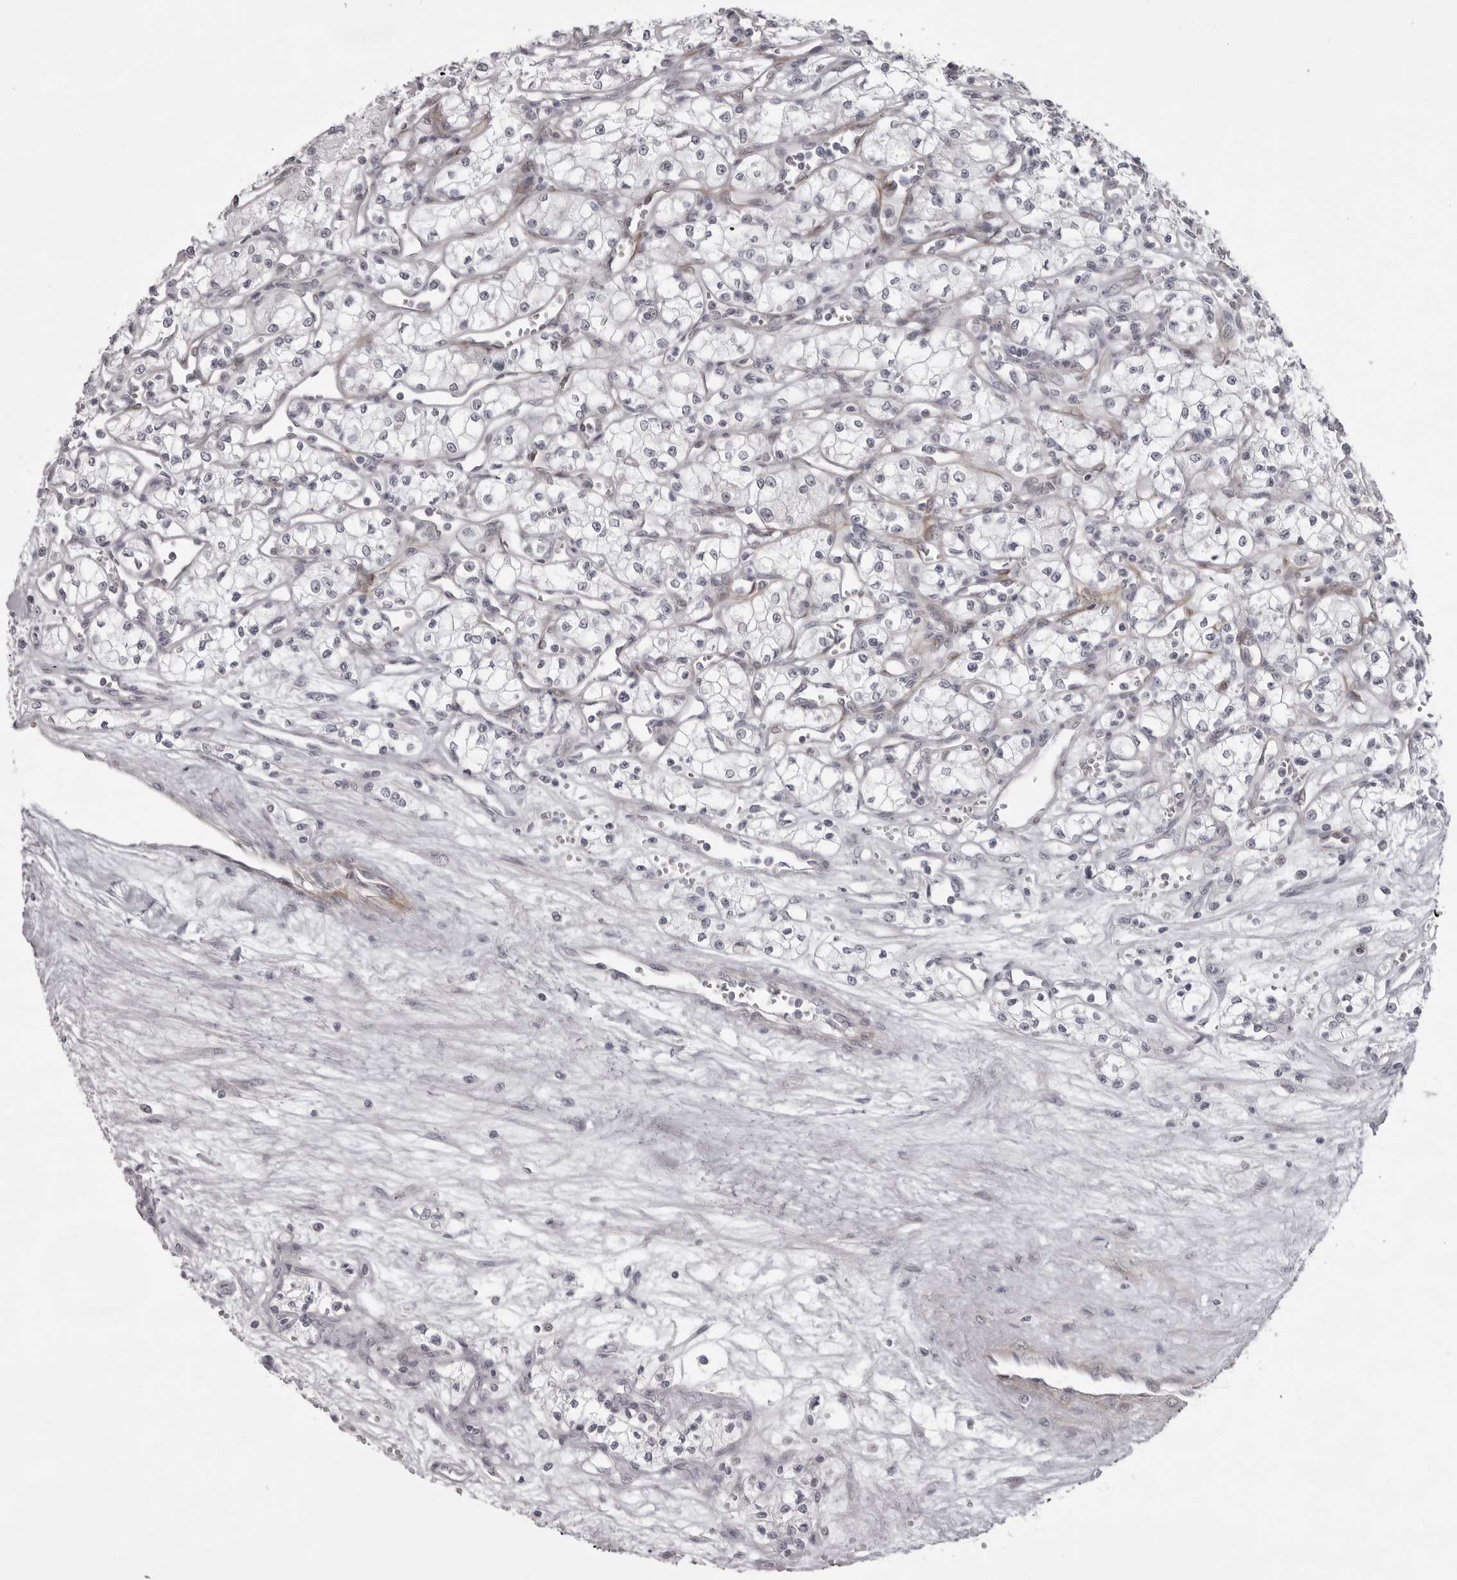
{"staining": {"intensity": "negative", "quantity": "none", "location": "none"}, "tissue": "renal cancer", "cell_type": "Tumor cells", "image_type": "cancer", "snomed": [{"axis": "morphology", "description": "Adenocarcinoma, NOS"}, {"axis": "topography", "description": "Kidney"}], "caption": "Immunohistochemistry (IHC) photomicrograph of neoplastic tissue: renal cancer stained with DAB reveals no significant protein staining in tumor cells.", "gene": "NUDT18", "patient": {"sex": "male", "age": 59}}